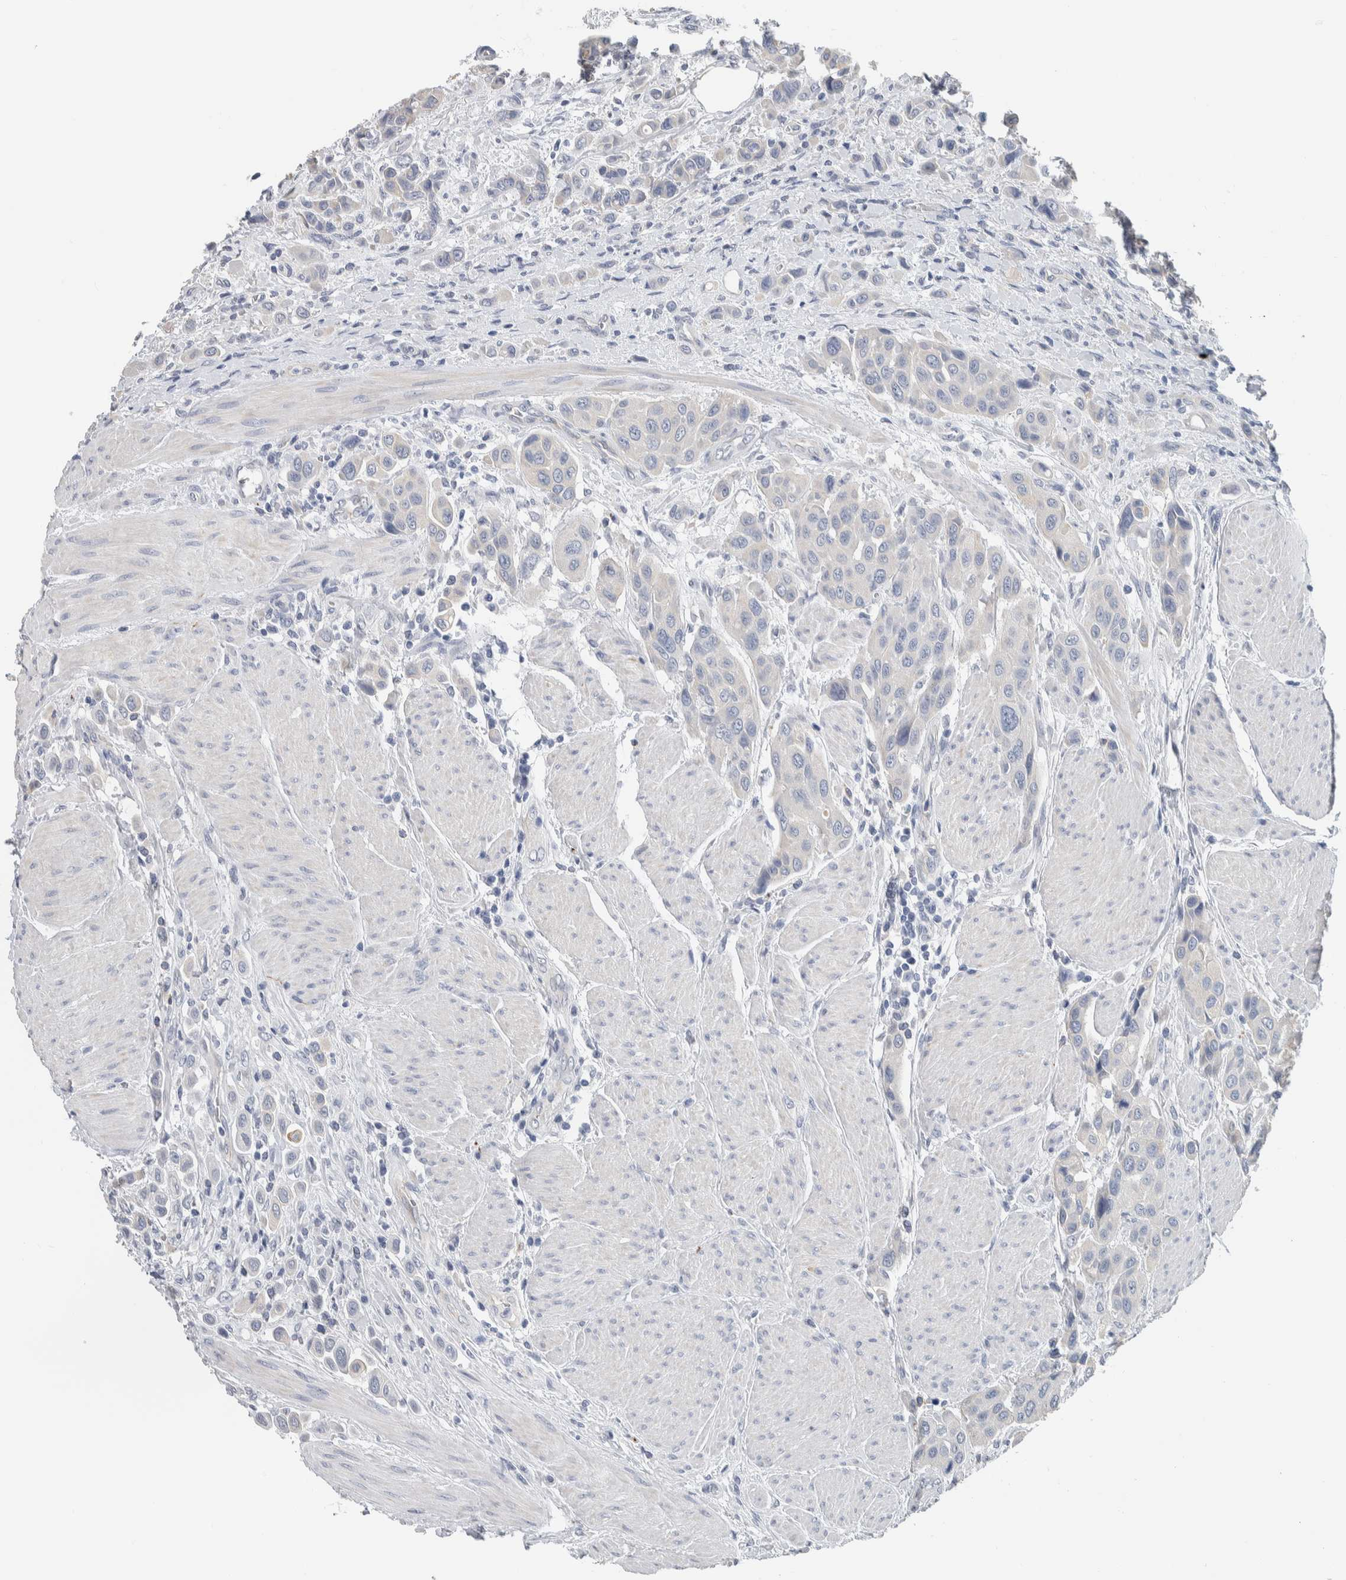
{"staining": {"intensity": "negative", "quantity": "none", "location": "none"}, "tissue": "urothelial cancer", "cell_type": "Tumor cells", "image_type": "cancer", "snomed": [{"axis": "morphology", "description": "Urothelial carcinoma, High grade"}, {"axis": "topography", "description": "Urinary bladder"}], "caption": "High power microscopy image of an IHC micrograph of urothelial cancer, revealing no significant staining in tumor cells.", "gene": "NEFM", "patient": {"sex": "male", "age": 50}}